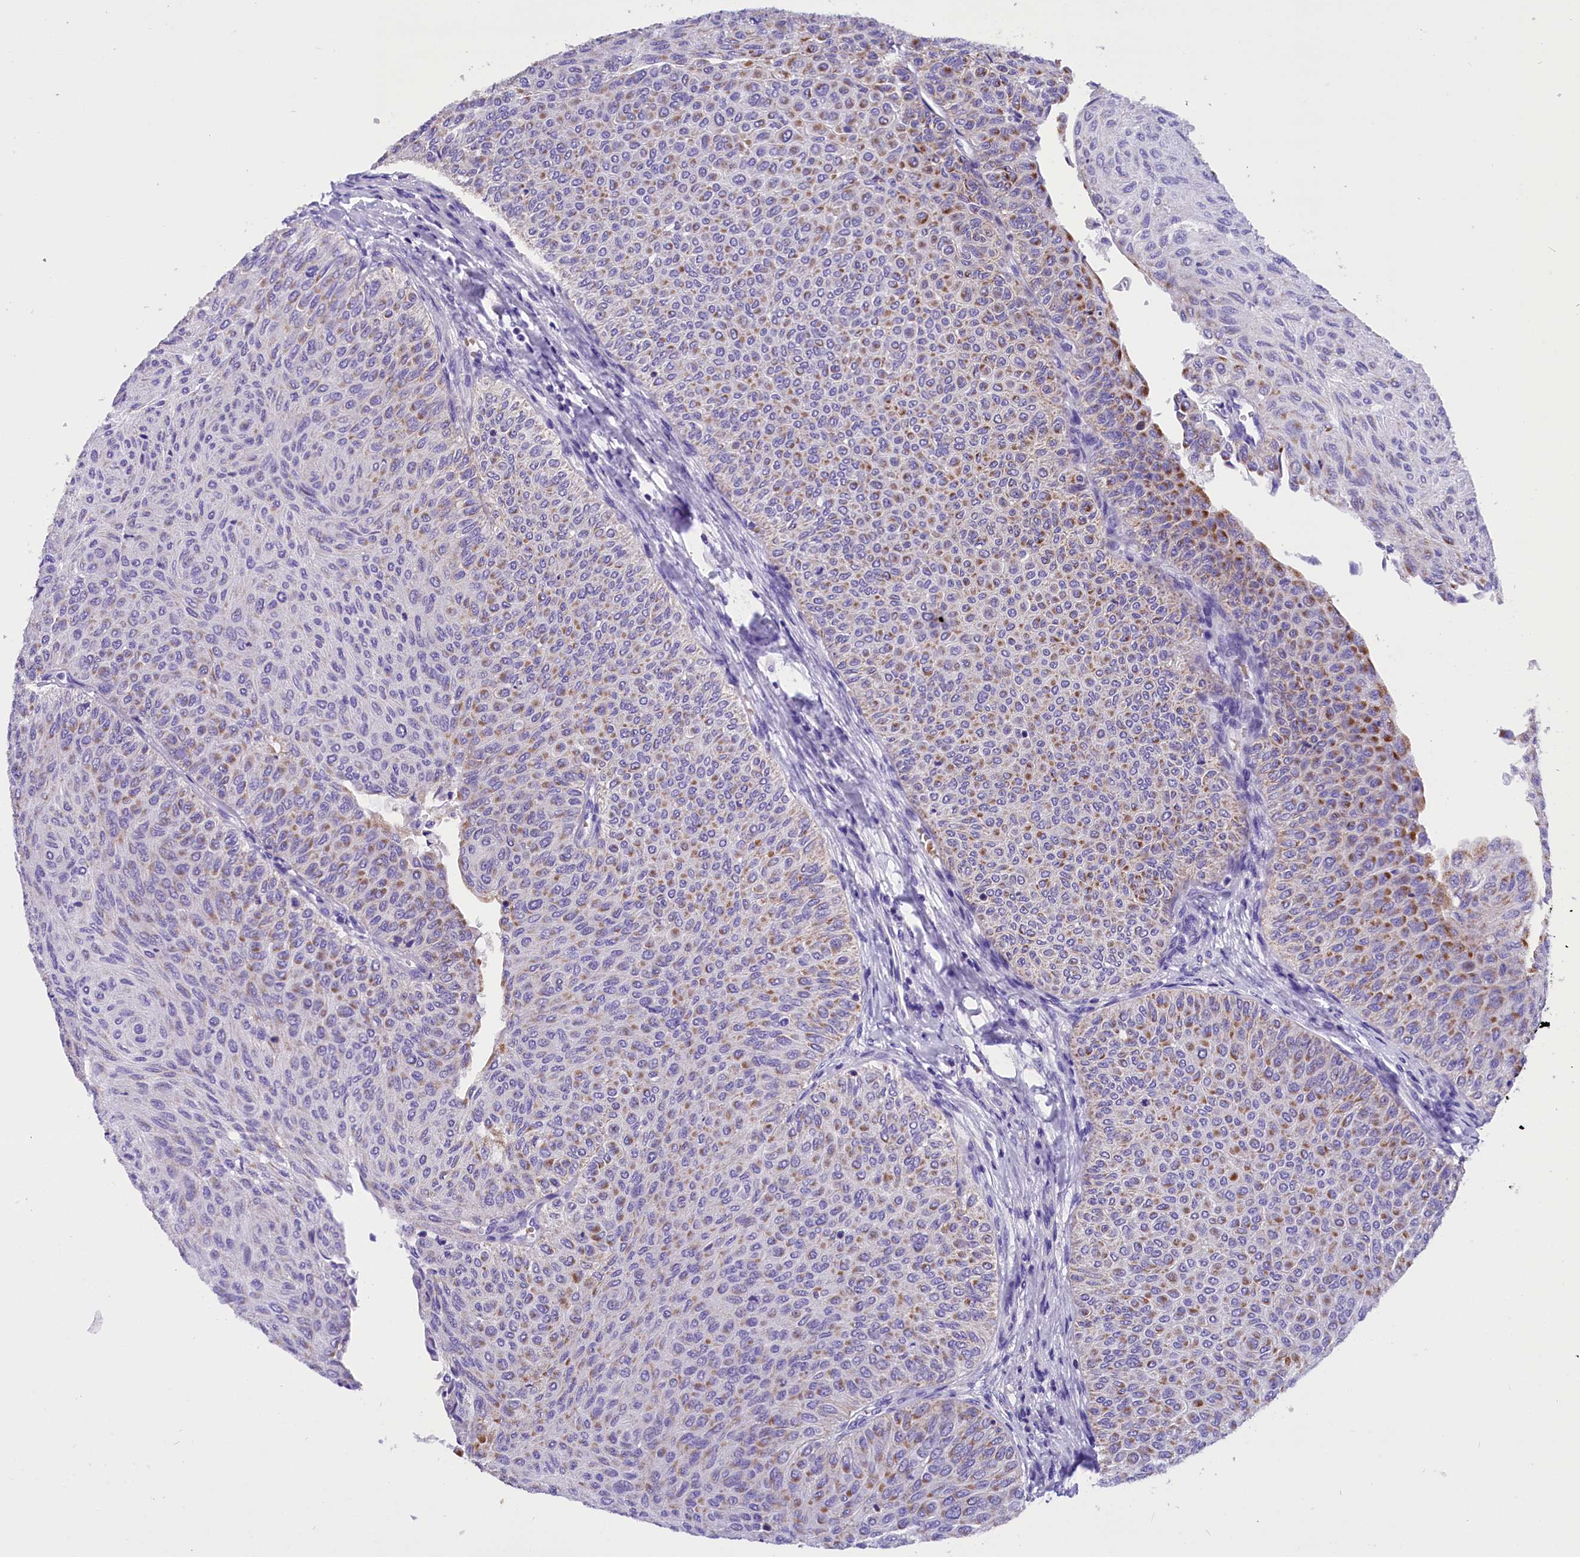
{"staining": {"intensity": "moderate", "quantity": "25%-75%", "location": "cytoplasmic/membranous"}, "tissue": "urothelial cancer", "cell_type": "Tumor cells", "image_type": "cancer", "snomed": [{"axis": "morphology", "description": "Urothelial carcinoma, Low grade"}, {"axis": "topography", "description": "Urinary bladder"}], "caption": "Immunohistochemistry (IHC) photomicrograph of urothelial cancer stained for a protein (brown), which displays medium levels of moderate cytoplasmic/membranous positivity in approximately 25%-75% of tumor cells.", "gene": "ABAT", "patient": {"sex": "male", "age": 78}}